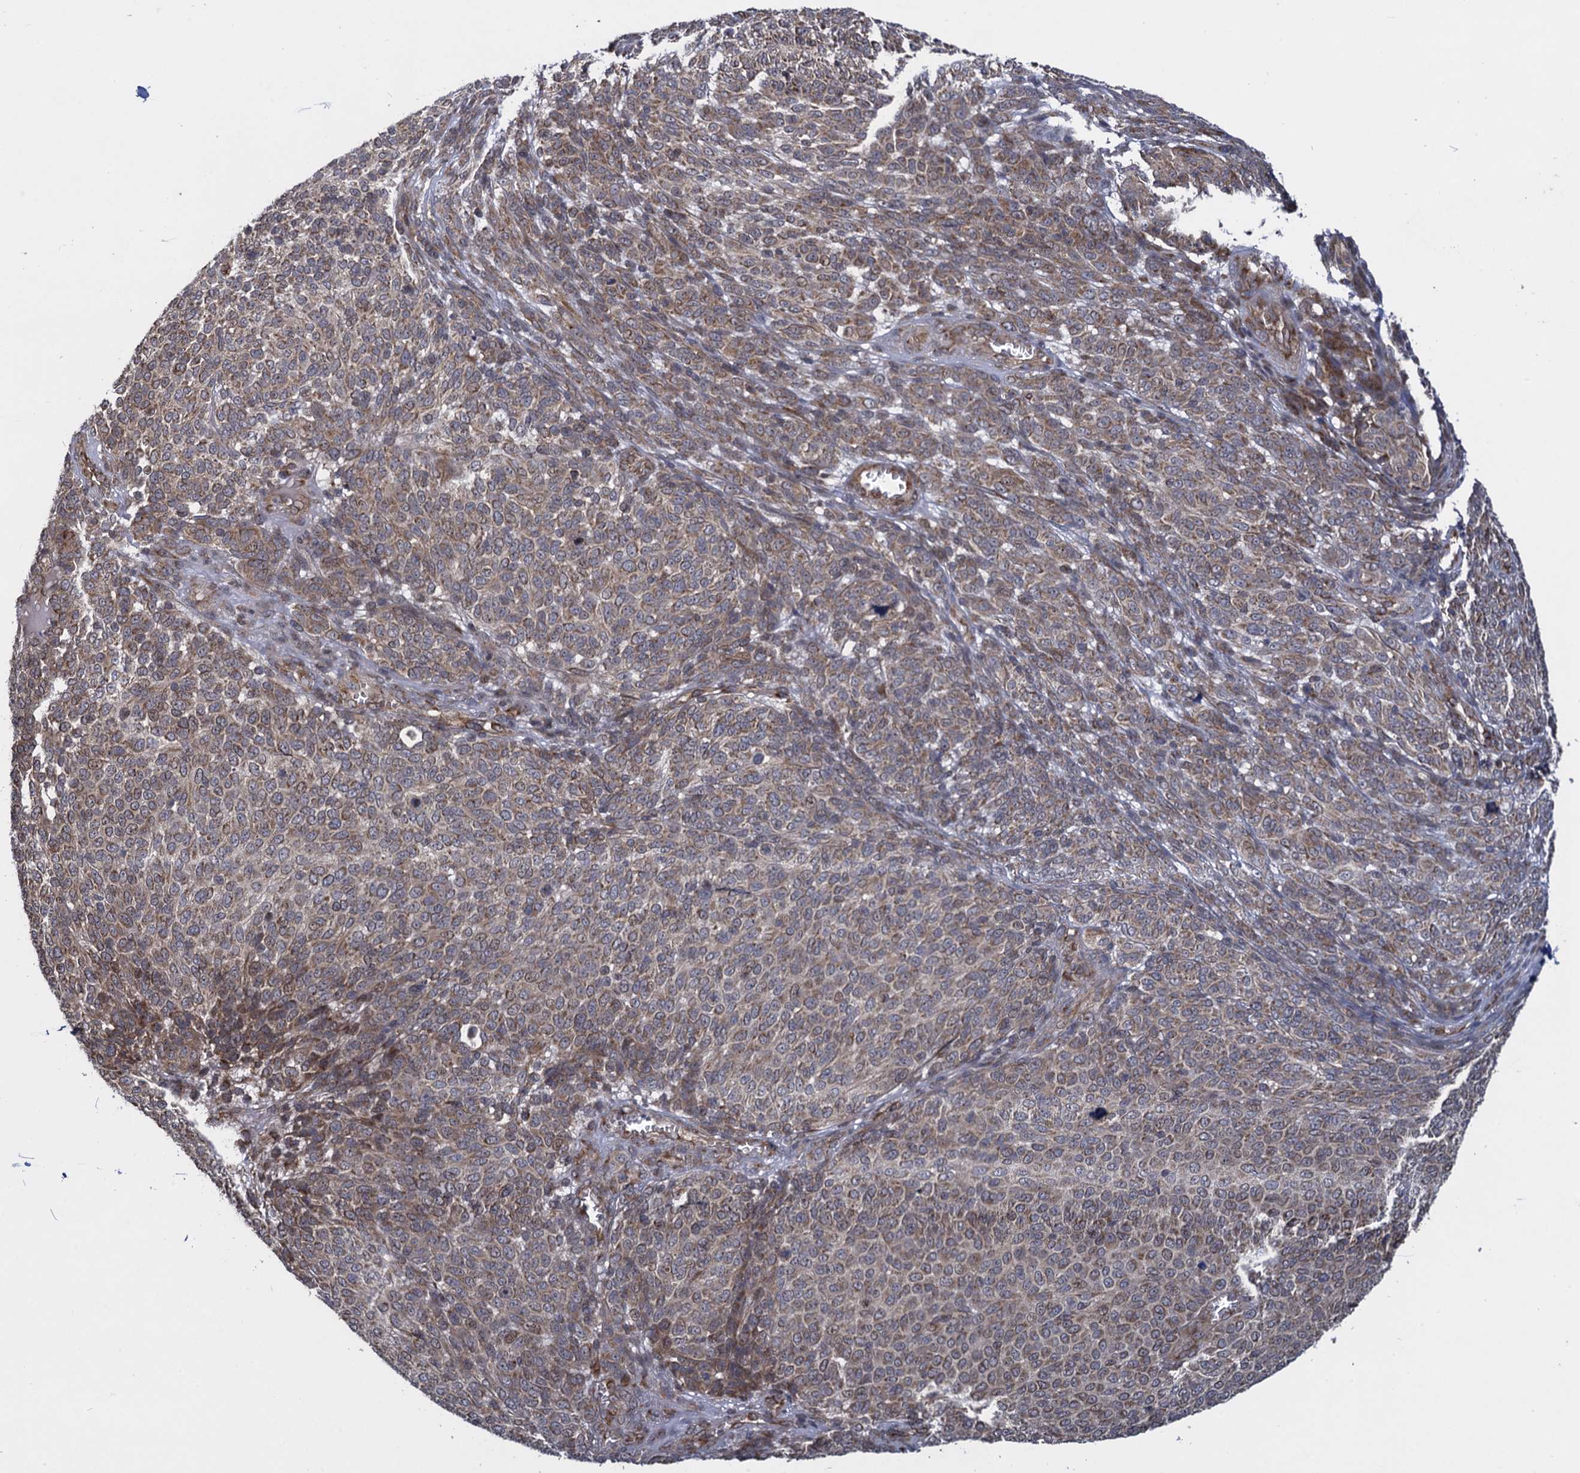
{"staining": {"intensity": "weak", "quantity": "25%-75%", "location": "cytoplasmic/membranous"}, "tissue": "melanoma", "cell_type": "Tumor cells", "image_type": "cancer", "snomed": [{"axis": "morphology", "description": "Malignant melanoma, NOS"}, {"axis": "topography", "description": "Skin"}], "caption": "Immunohistochemistry staining of malignant melanoma, which displays low levels of weak cytoplasmic/membranous positivity in approximately 25%-75% of tumor cells indicating weak cytoplasmic/membranous protein staining. The staining was performed using DAB (3,3'-diaminobenzidine) (brown) for protein detection and nuclei were counterstained in hematoxylin (blue).", "gene": "HAUS1", "patient": {"sex": "male", "age": 49}}